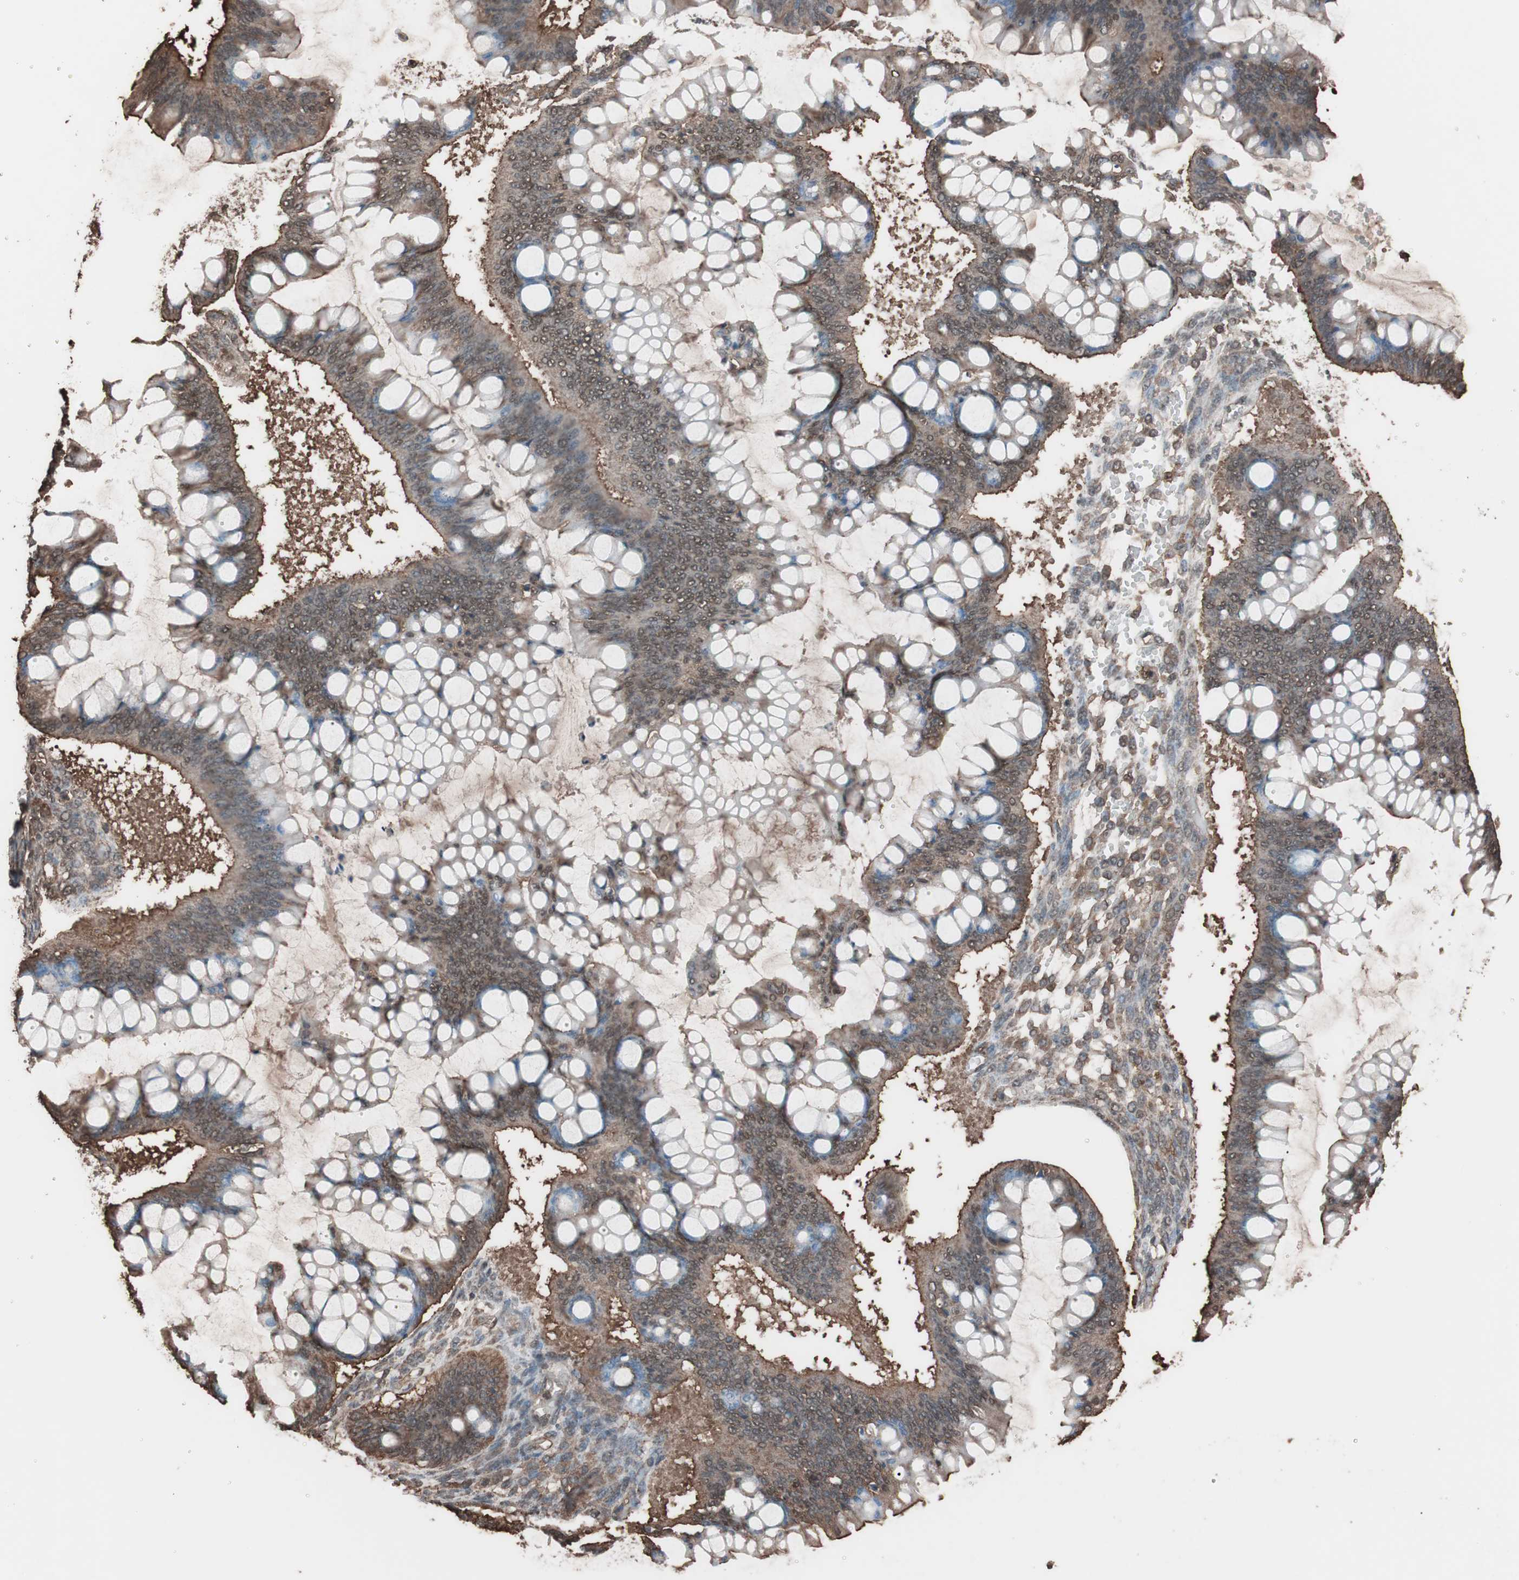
{"staining": {"intensity": "moderate", "quantity": ">75%", "location": "cytoplasmic/membranous"}, "tissue": "ovarian cancer", "cell_type": "Tumor cells", "image_type": "cancer", "snomed": [{"axis": "morphology", "description": "Cystadenocarcinoma, mucinous, NOS"}, {"axis": "topography", "description": "Ovary"}], "caption": "An image showing moderate cytoplasmic/membranous expression in about >75% of tumor cells in ovarian cancer, as visualized by brown immunohistochemical staining.", "gene": "CALM2", "patient": {"sex": "female", "age": 73}}